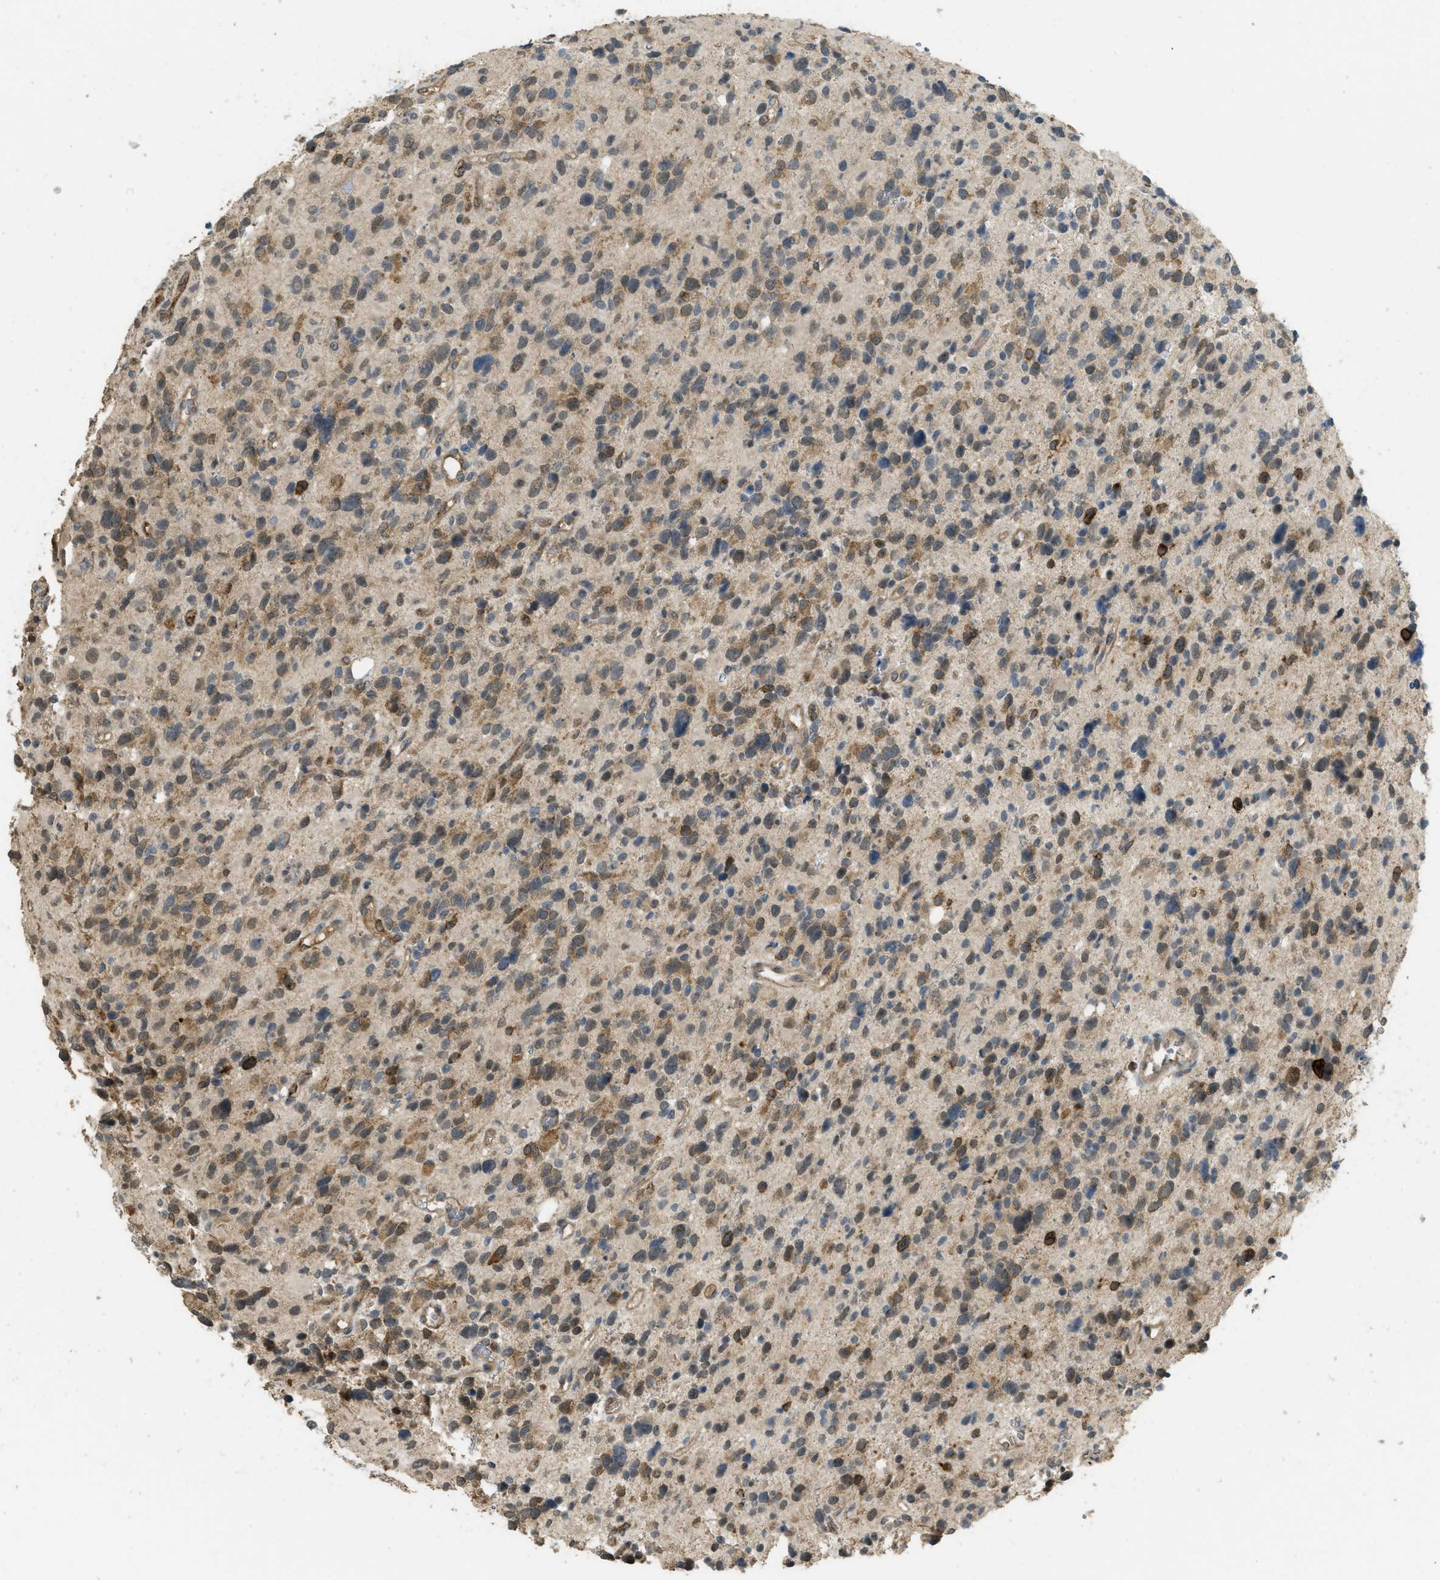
{"staining": {"intensity": "moderate", "quantity": "25%-75%", "location": "cytoplasmic/membranous"}, "tissue": "glioma", "cell_type": "Tumor cells", "image_type": "cancer", "snomed": [{"axis": "morphology", "description": "Glioma, malignant, High grade"}, {"axis": "topography", "description": "Brain"}], "caption": "Immunohistochemistry micrograph of human glioma stained for a protein (brown), which reveals medium levels of moderate cytoplasmic/membranous positivity in approximately 25%-75% of tumor cells.", "gene": "IGF2BP2", "patient": {"sex": "male", "age": 48}}